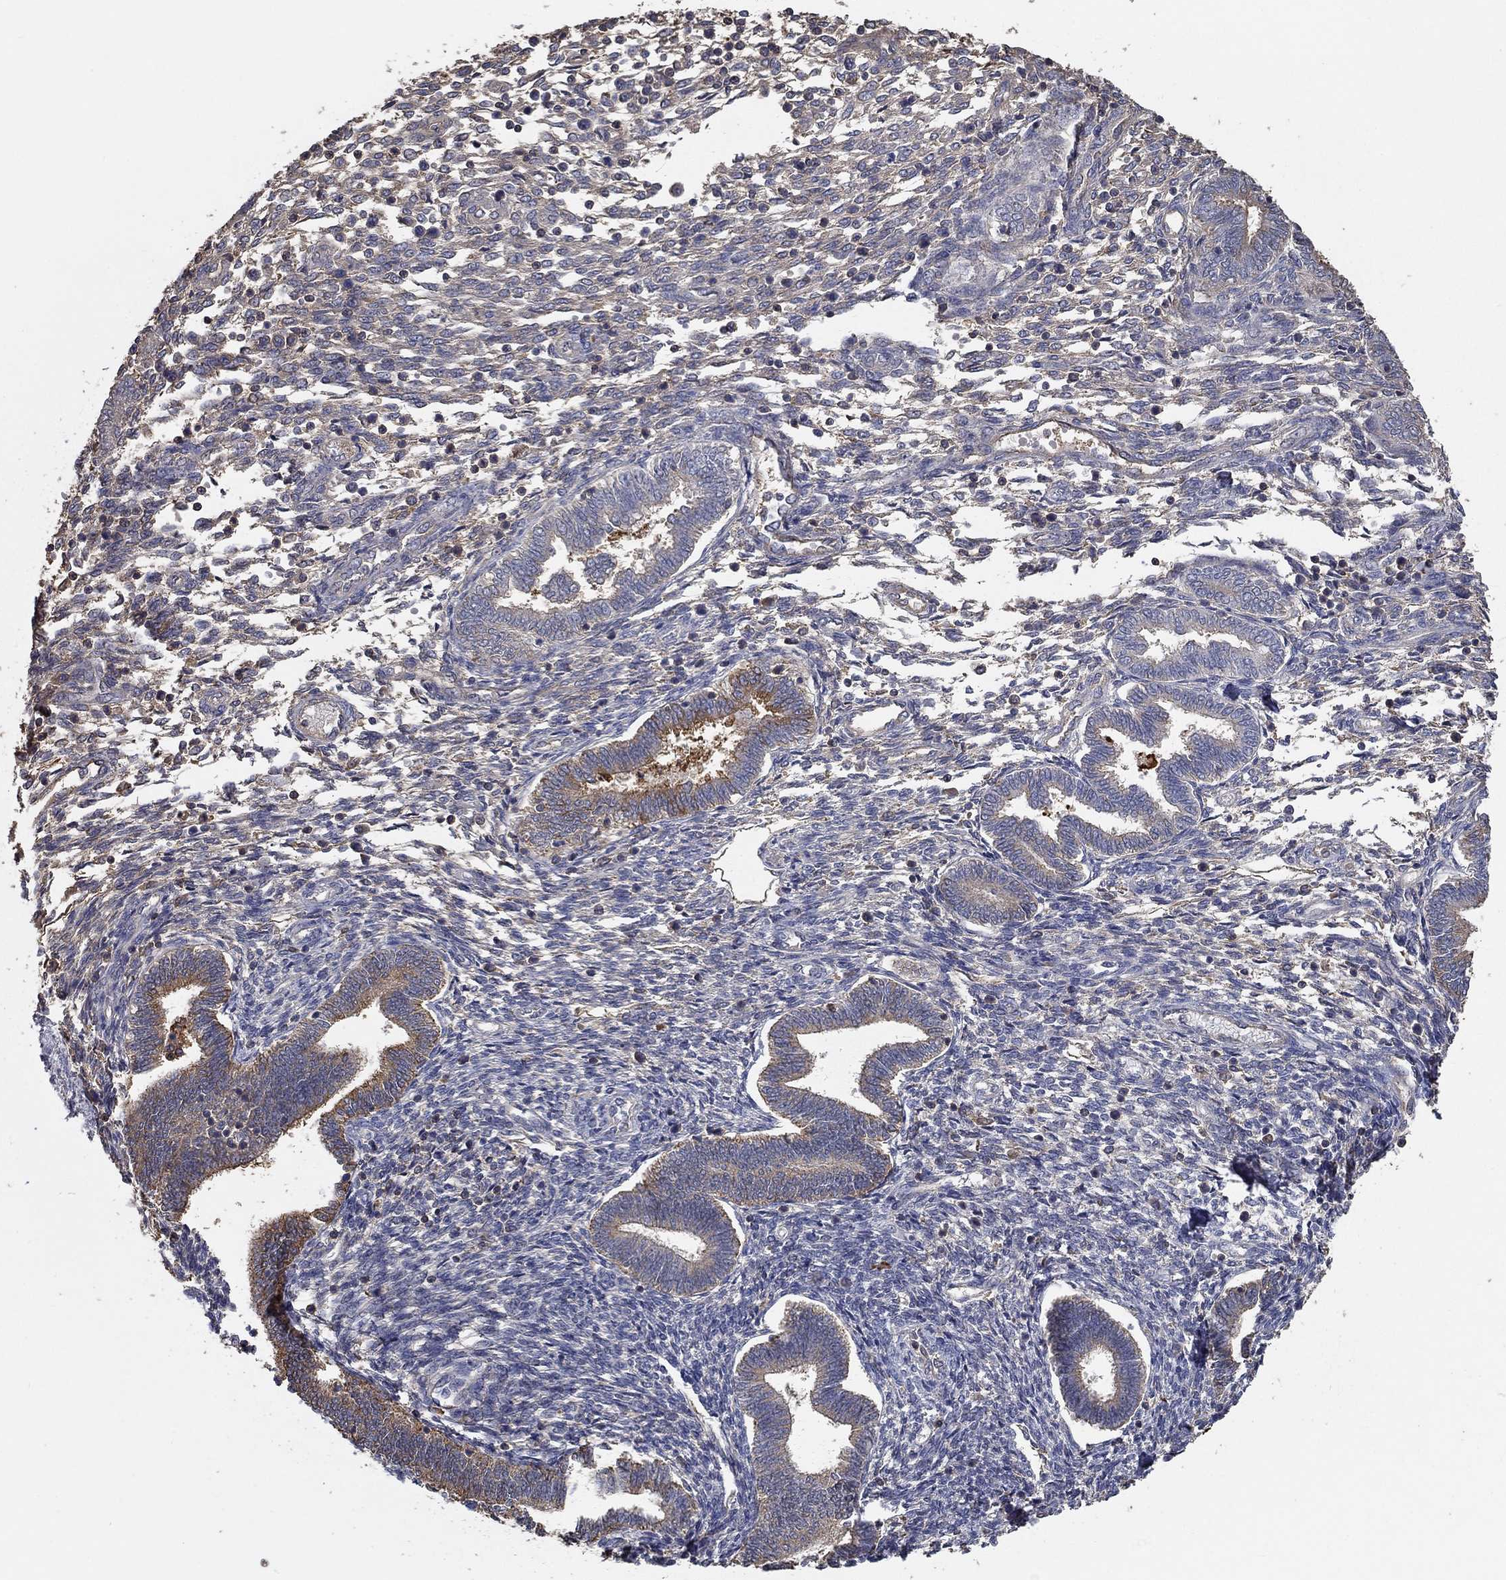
{"staining": {"intensity": "negative", "quantity": "none", "location": "none"}, "tissue": "endometrium", "cell_type": "Cells in endometrial stroma", "image_type": "normal", "snomed": [{"axis": "morphology", "description": "Normal tissue, NOS"}, {"axis": "topography", "description": "Endometrium"}], "caption": "The photomicrograph shows no staining of cells in endometrial stroma in benign endometrium. (DAB (3,3'-diaminobenzidine) IHC visualized using brightfield microscopy, high magnification).", "gene": "IL10", "patient": {"sex": "female", "age": 42}}